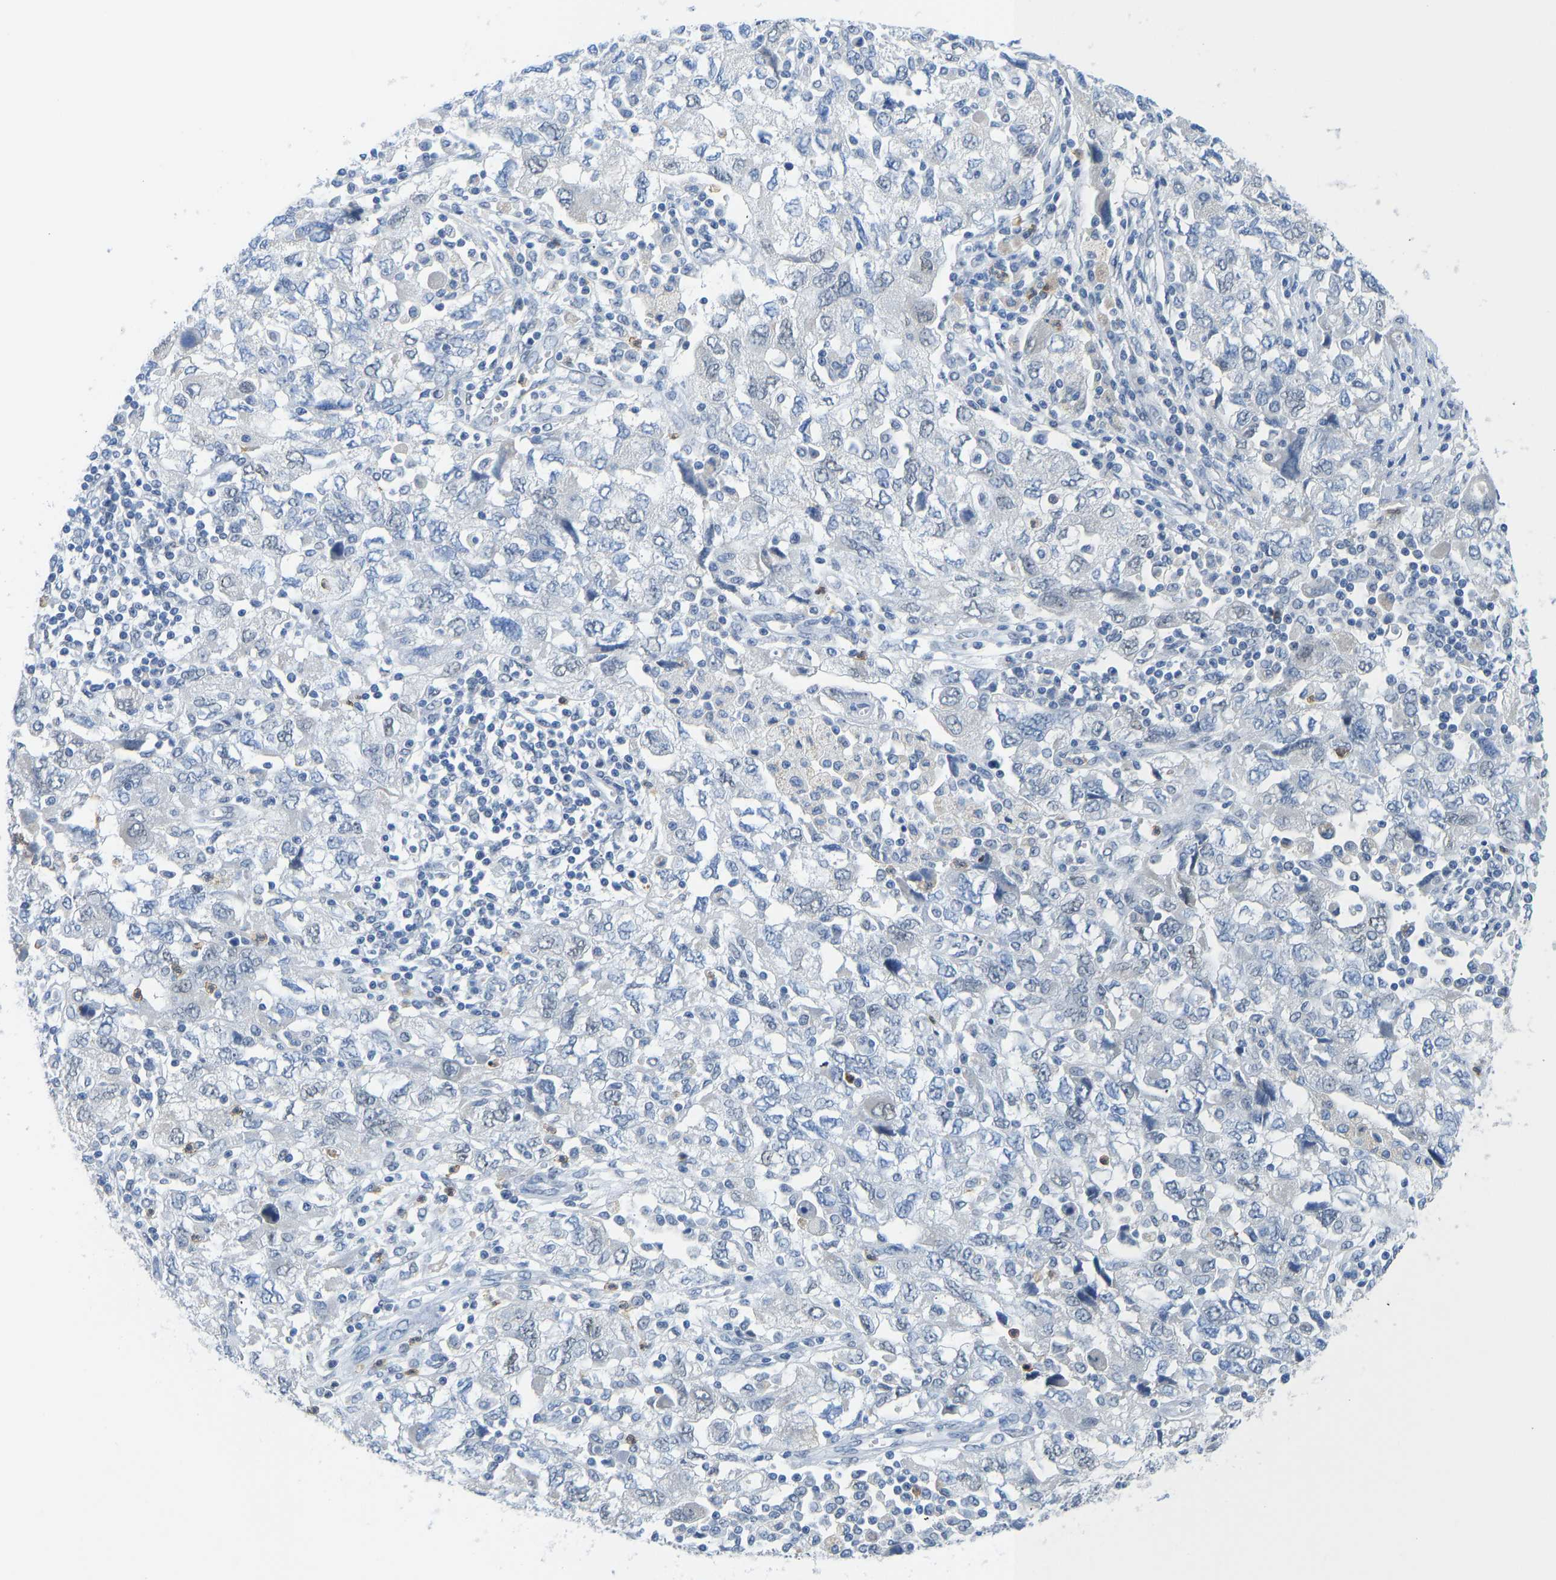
{"staining": {"intensity": "negative", "quantity": "none", "location": "none"}, "tissue": "ovarian cancer", "cell_type": "Tumor cells", "image_type": "cancer", "snomed": [{"axis": "morphology", "description": "Carcinoma, NOS"}, {"axis": "morphology", "description": "Cystadenocarcinoma, serous, NOS"}, {"axis": "topography", "description": "Ovary"}], "caption": "A histopathology image of serous cystadenocarcinoma (ovarian) stained for a protein exhibits no brown staining in tumor cells.", "gene": "TXNDC2", "patient": {"sex": "female", "age": 69}}